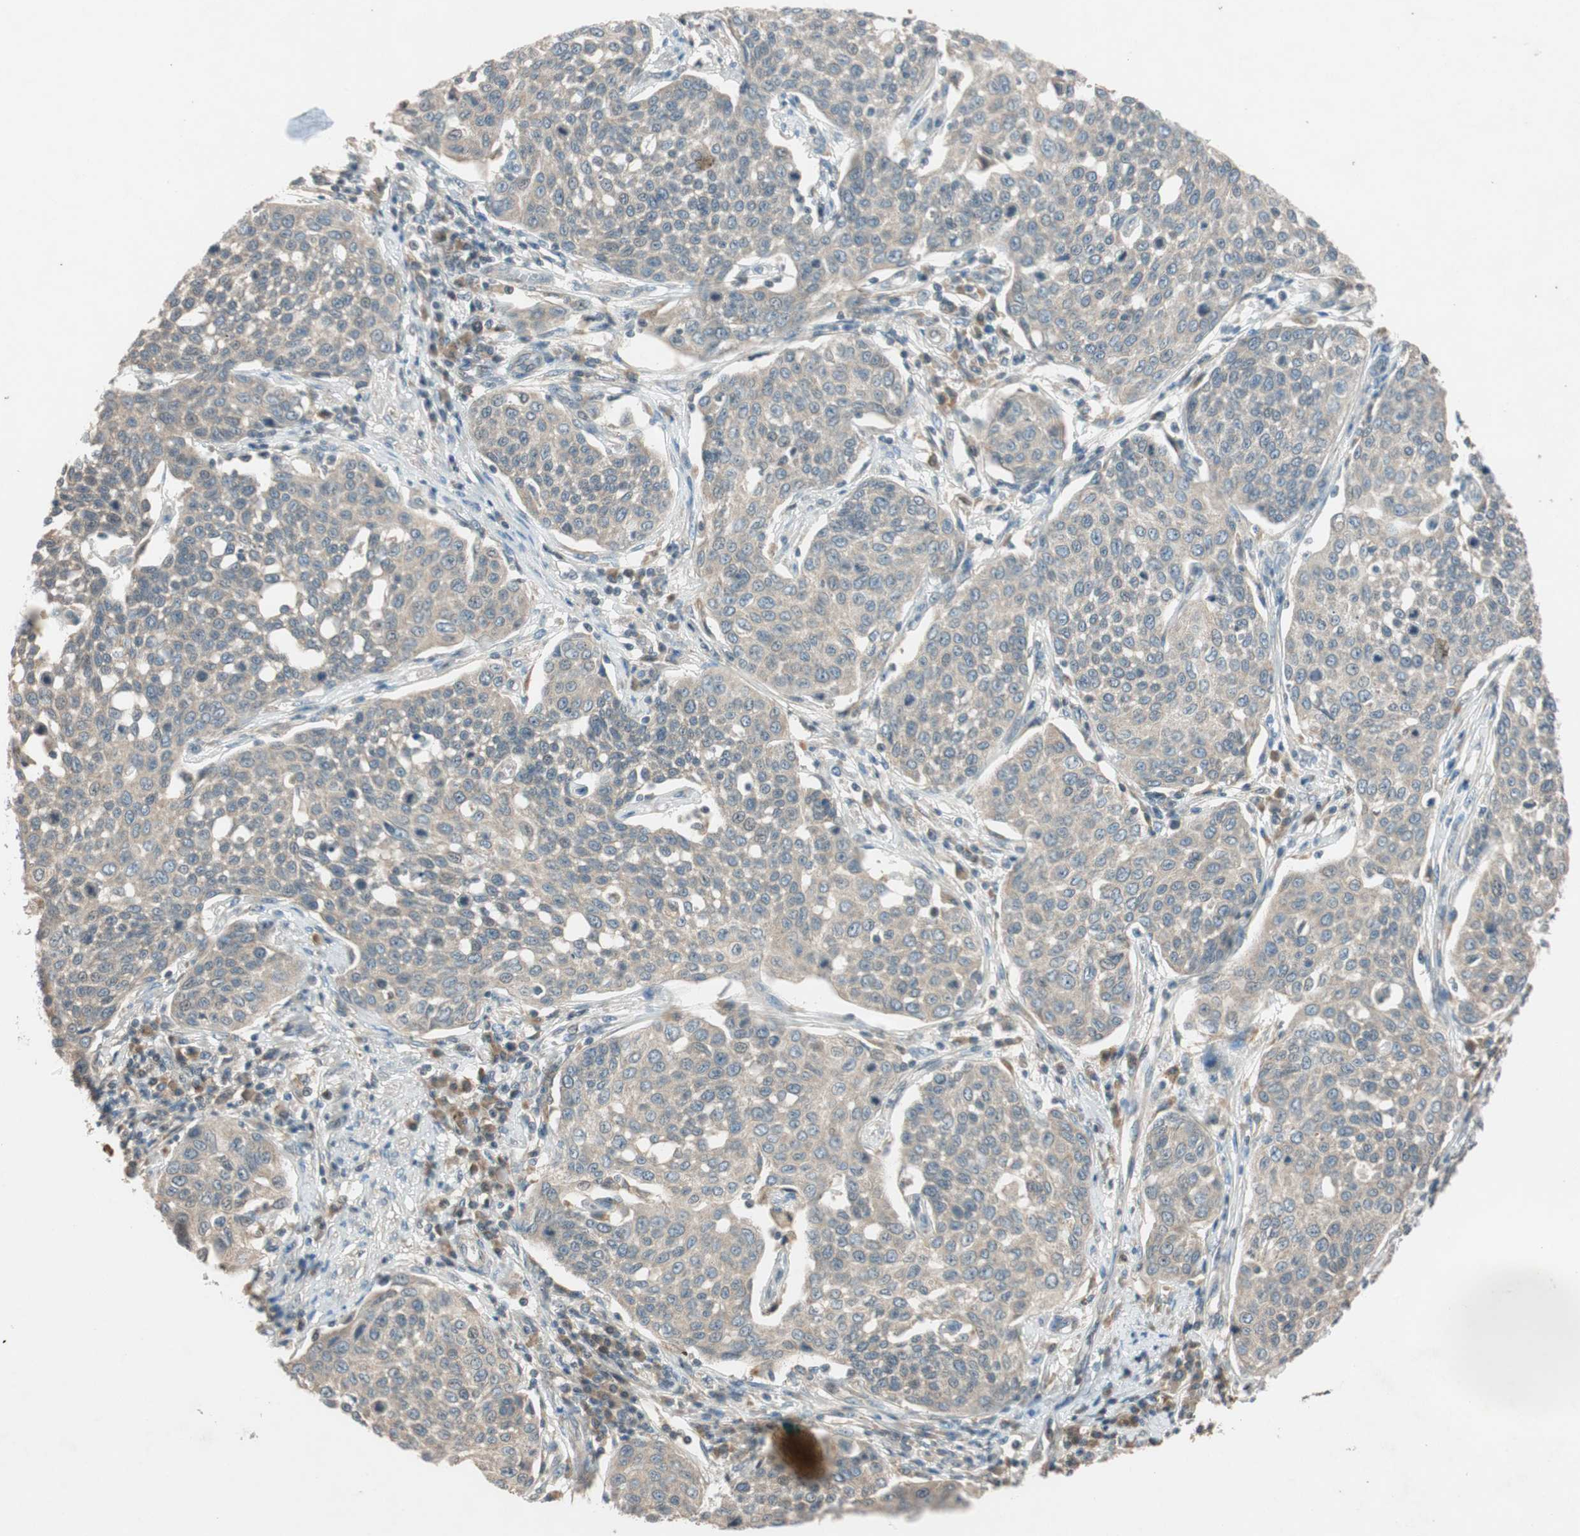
{"staining": {"intensity": "weak", "quantity": ">75%", "location": "cytoplasmic/membranous"}, "tissue": "cervical cancer", "cell_type": "Tumor cells", "image_type": "cancer", "snomed": [{"axis": "morphology", "description": "Squamous cell carcinoma, NOS"}, {"axis": "topography", "description": "Cervix"}], "caption": "DAB (3,3'-diaminobenzidine) immunohistochemical staining of human cervical squamous cell carcinoma demonstrates weak cytoplasmic/membranous protein staining in approximately >75% of tumor cells.", "gene": "GLB1", "patient": {"sex": "female", "age": 34}}